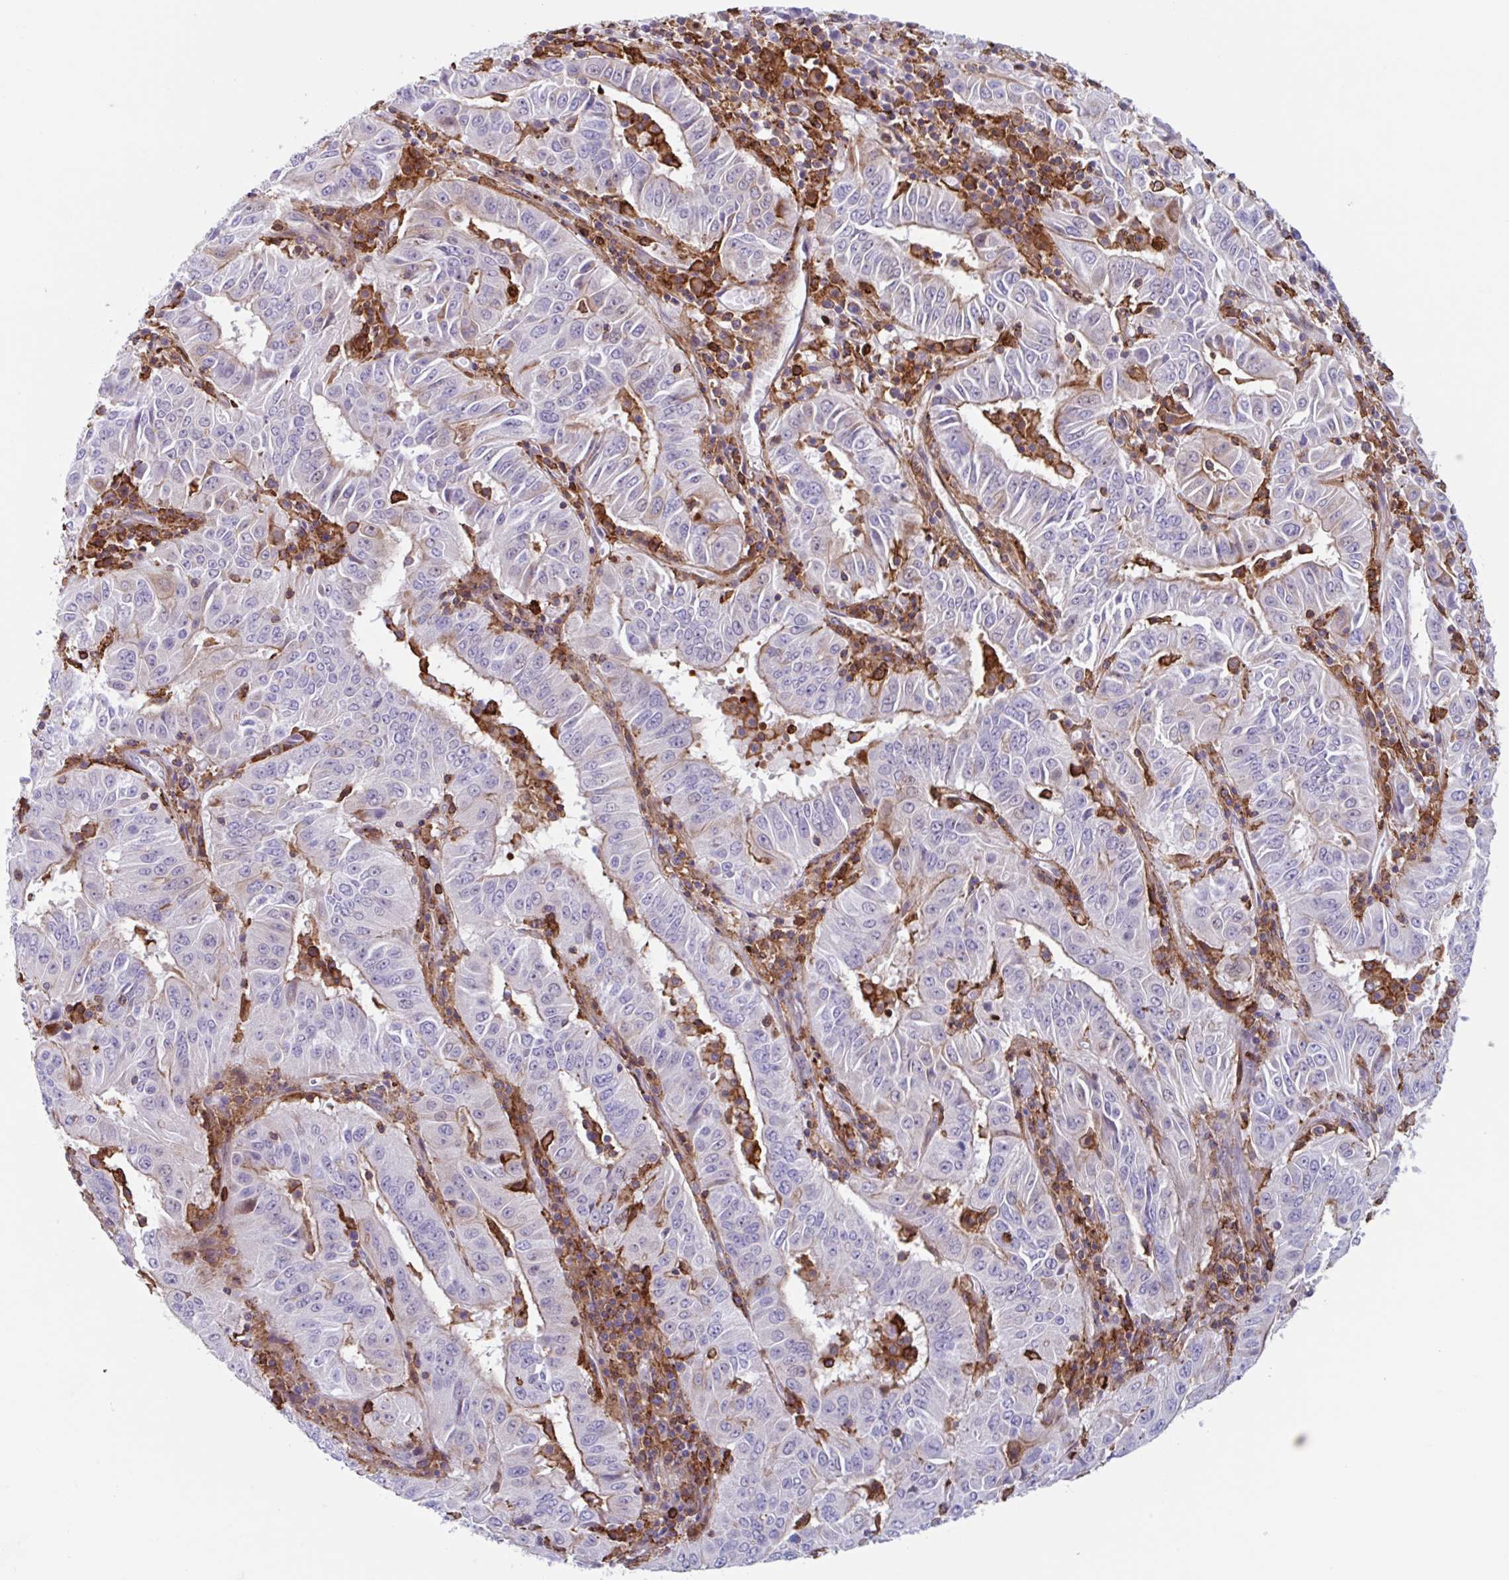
{"staining": {"intensity": "negative", "quantity": "none", "location": "none"}, "tissue": "pancreatic cancer", "cell_type": "Tumor cells", "image_type": "cancer", "snomed": [{"axis": "morphology", "description": "Adenocarcinoma, NOS"}, {"axis": "topography", "description": "Pancreas"}], "caption": "High magnification brightfield microscopy of pancreatic cancer stained with DAB (3,3'-diaminobenzidine) (brown) and counterstained with hematoxylin (blue): tumor cells show no significant staining. Brightfield microscopy of immunohistochemistry stained with DAB (3,3'-diaminobenzidine) (brown) and hematoxylin (blue), captured at high magnification.", "gene": "EFHD1", "patient": {"sex": "male", "age": 63}}